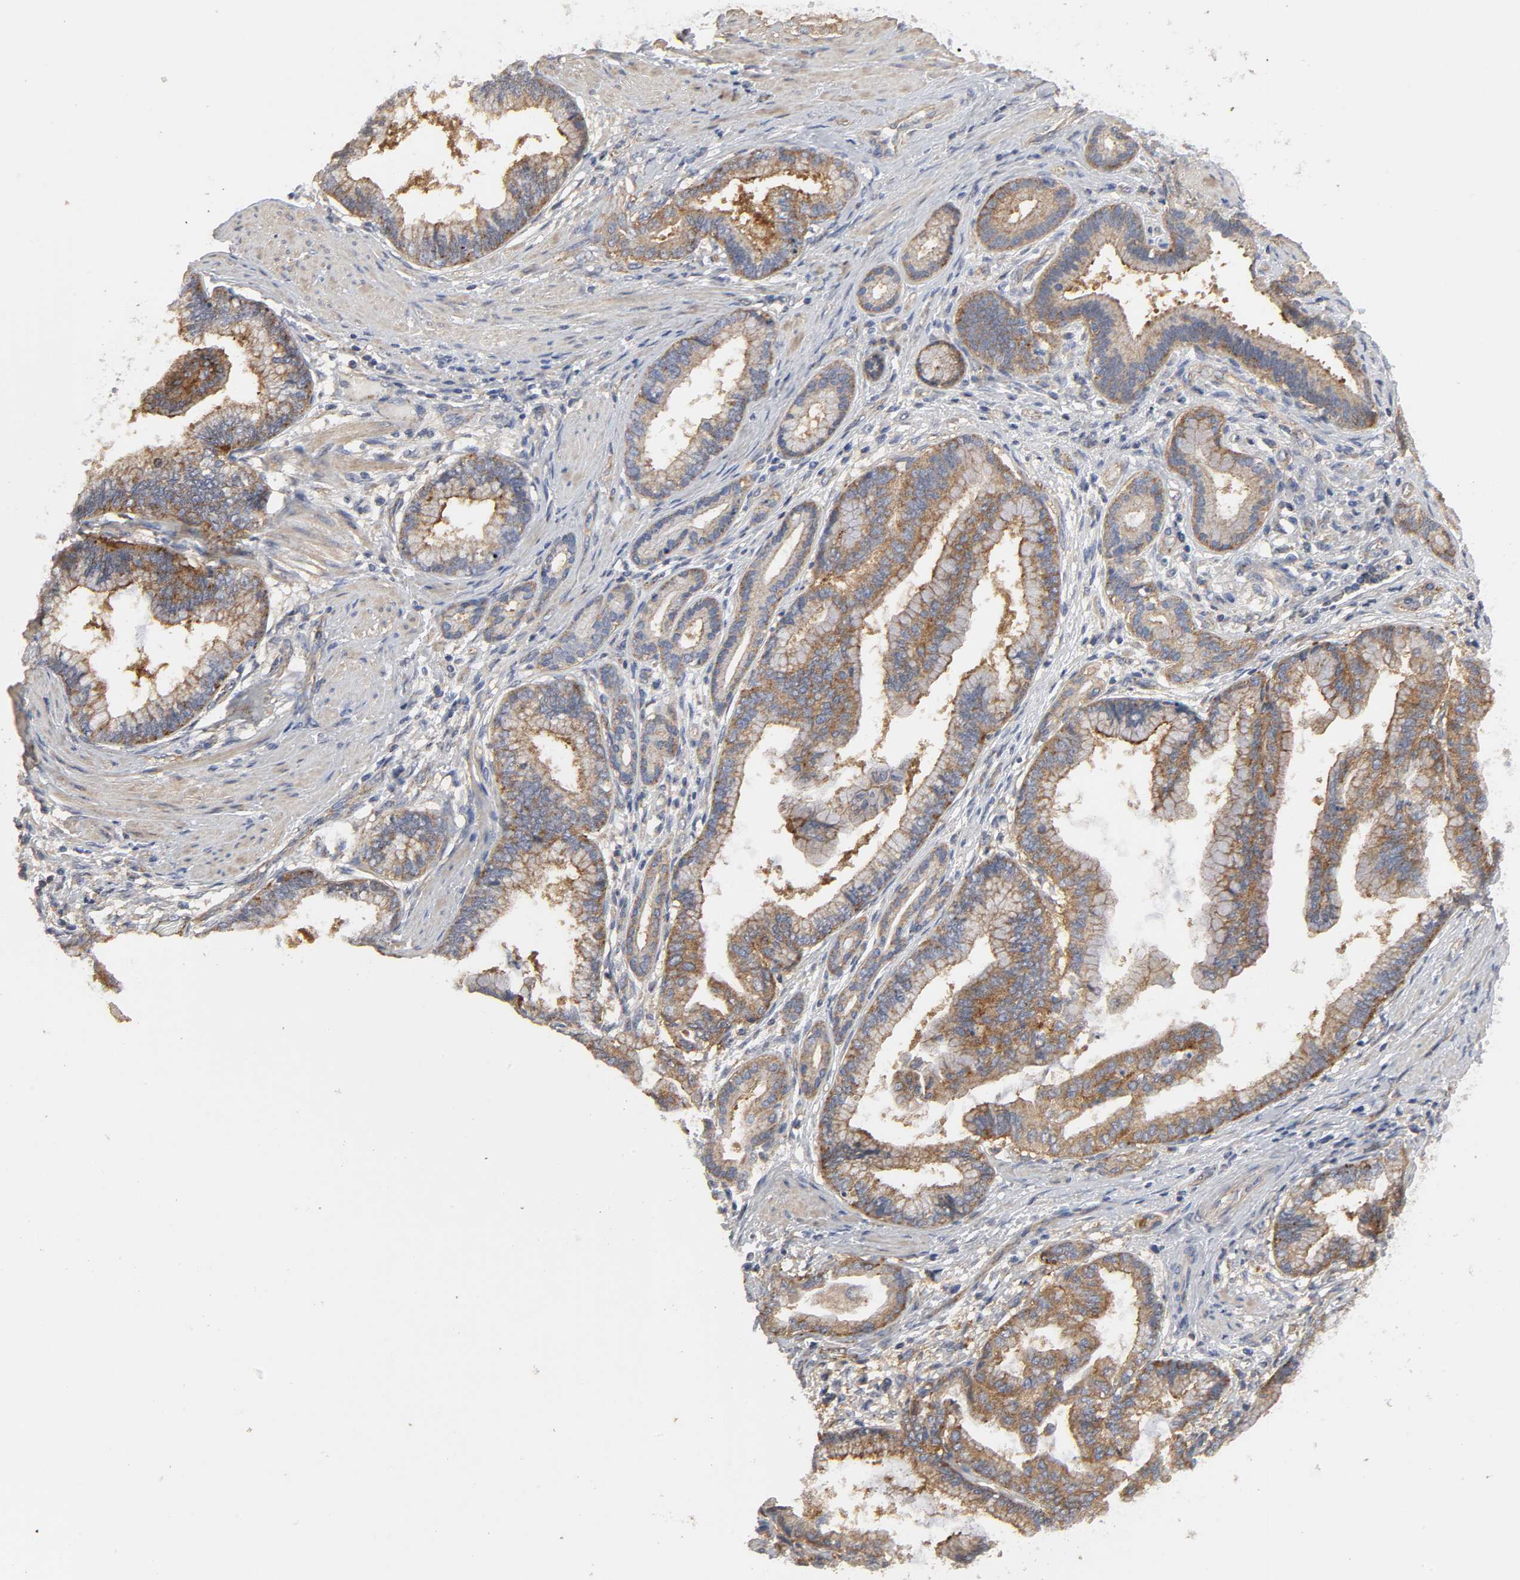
{"staining": {"intensity": "strong", "quantity": ">75%", "location": "cytoplasmic/membranous"}, "tissue": "pancreatic cancer", "cell_type": "Tumor cells", "image_type": "cancer", "snomed": [{"axis": "morphology", "description": "Adenocarcinoma, NOS"}, {"axis": "topography", "description": "Pancreas"}], "caption": "Immunohistochemistry of human adenocarcinoma (pancreatic) reveals high levels of strong cytoplasmic/membranous expression in about >75% of tumor cells.", "gene": "SH3GLB1", "patient": {"sex": "female", "age": 64}}